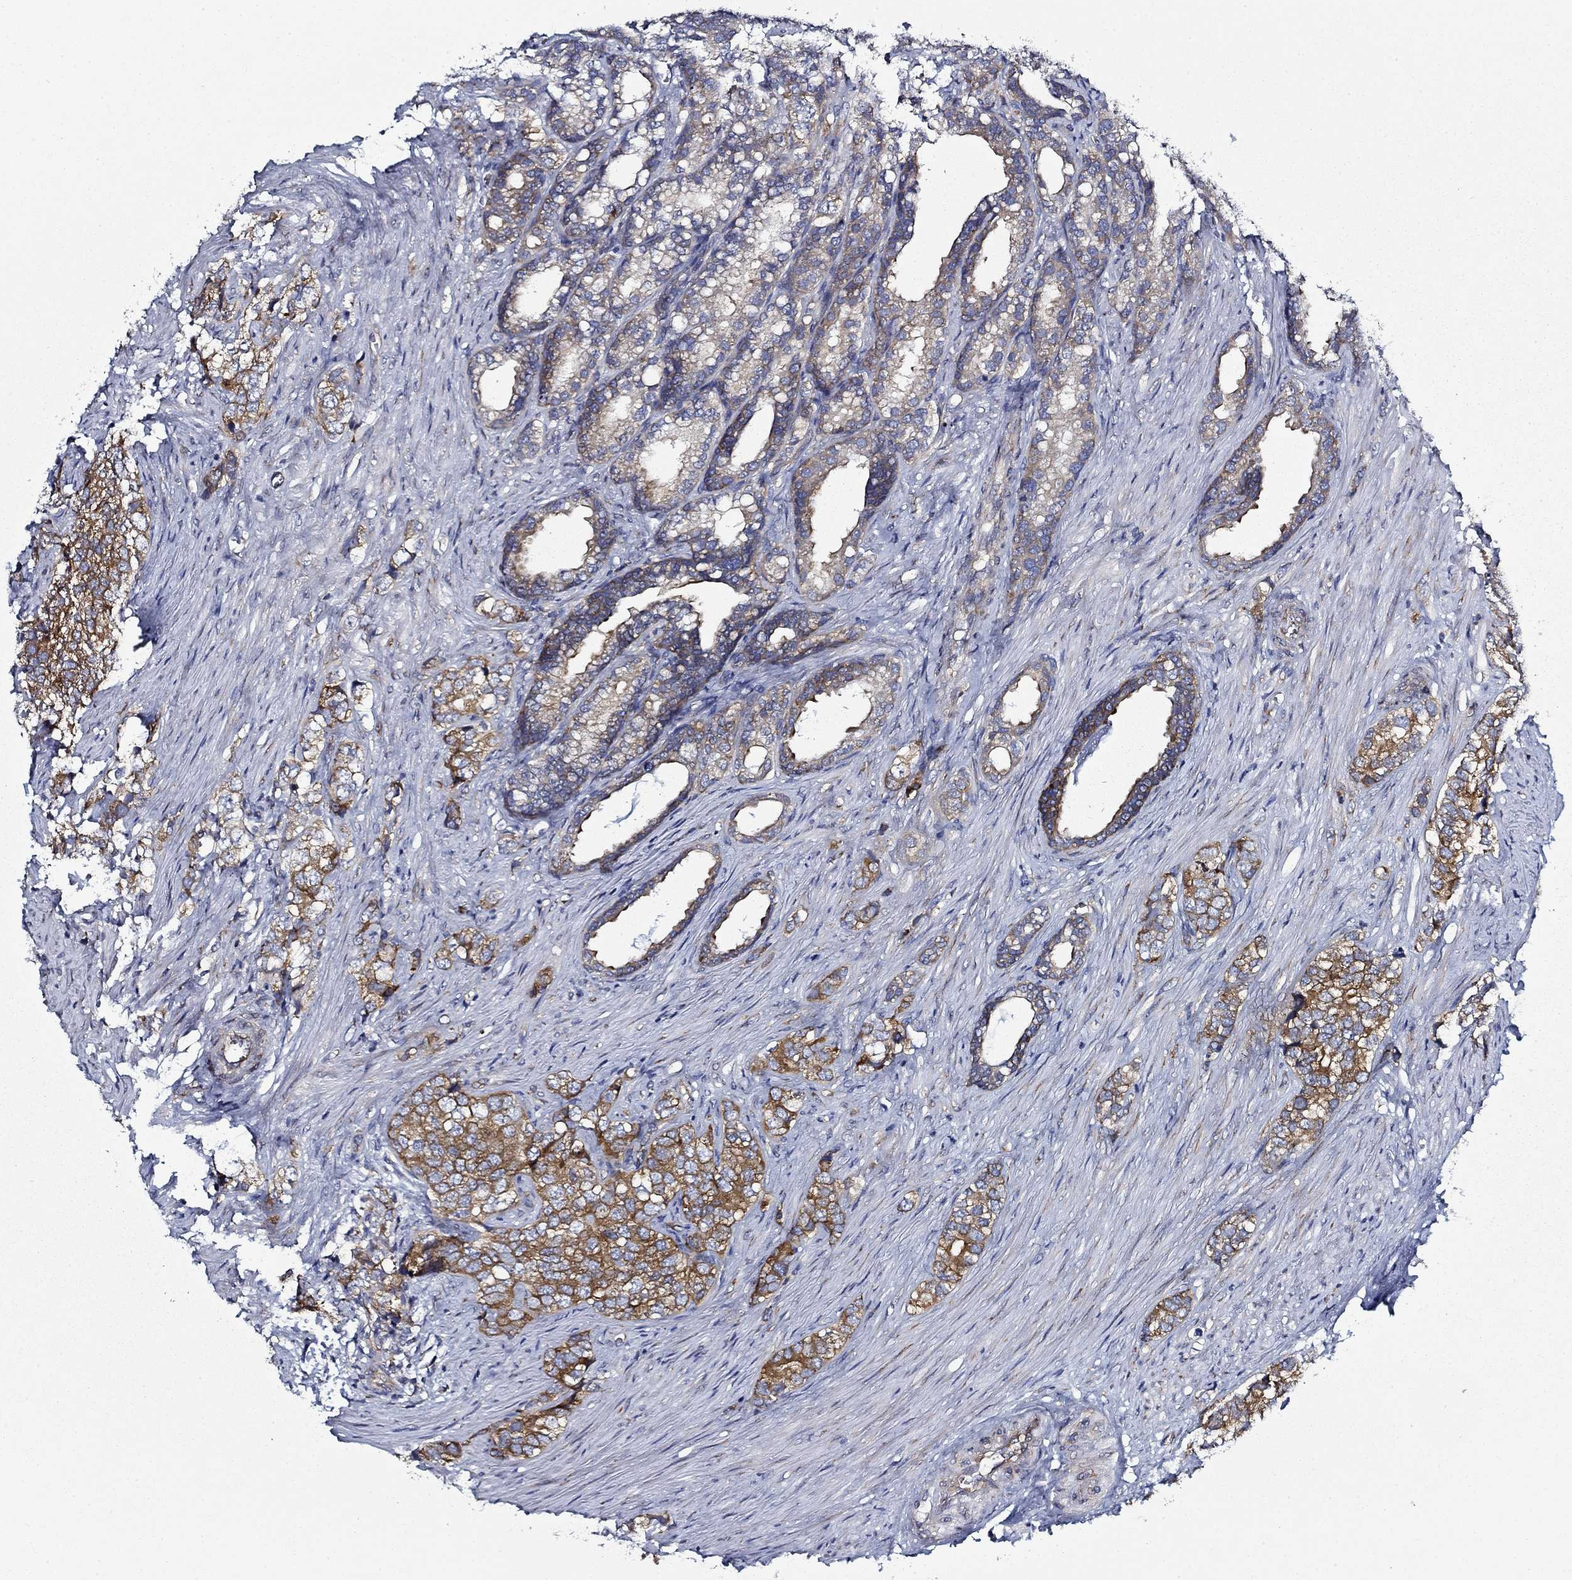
{"staining": {"intensity": "strong", "quantity": ">75%", "location": "cytoplasmic/membranous"}, "tissue": "prostate cancer", "cell_type": "Tumor cells", "image_type": "cancer", "snomed": [{"axis": "morphology", "description": "Adenocarcinoma, NOS"}, {"axis": "topography", "description": "Prostate and seminal vesicle, NOS"}], "caption": "Protein positivity by immunohistochemistry displays strong cytoplasmic/membranous staining in approximately >75% of tumor cells in prostate cancer (adenocarcinoma).", "gene": "FXR1", "patient": {"sex": "male", "age": 63}}